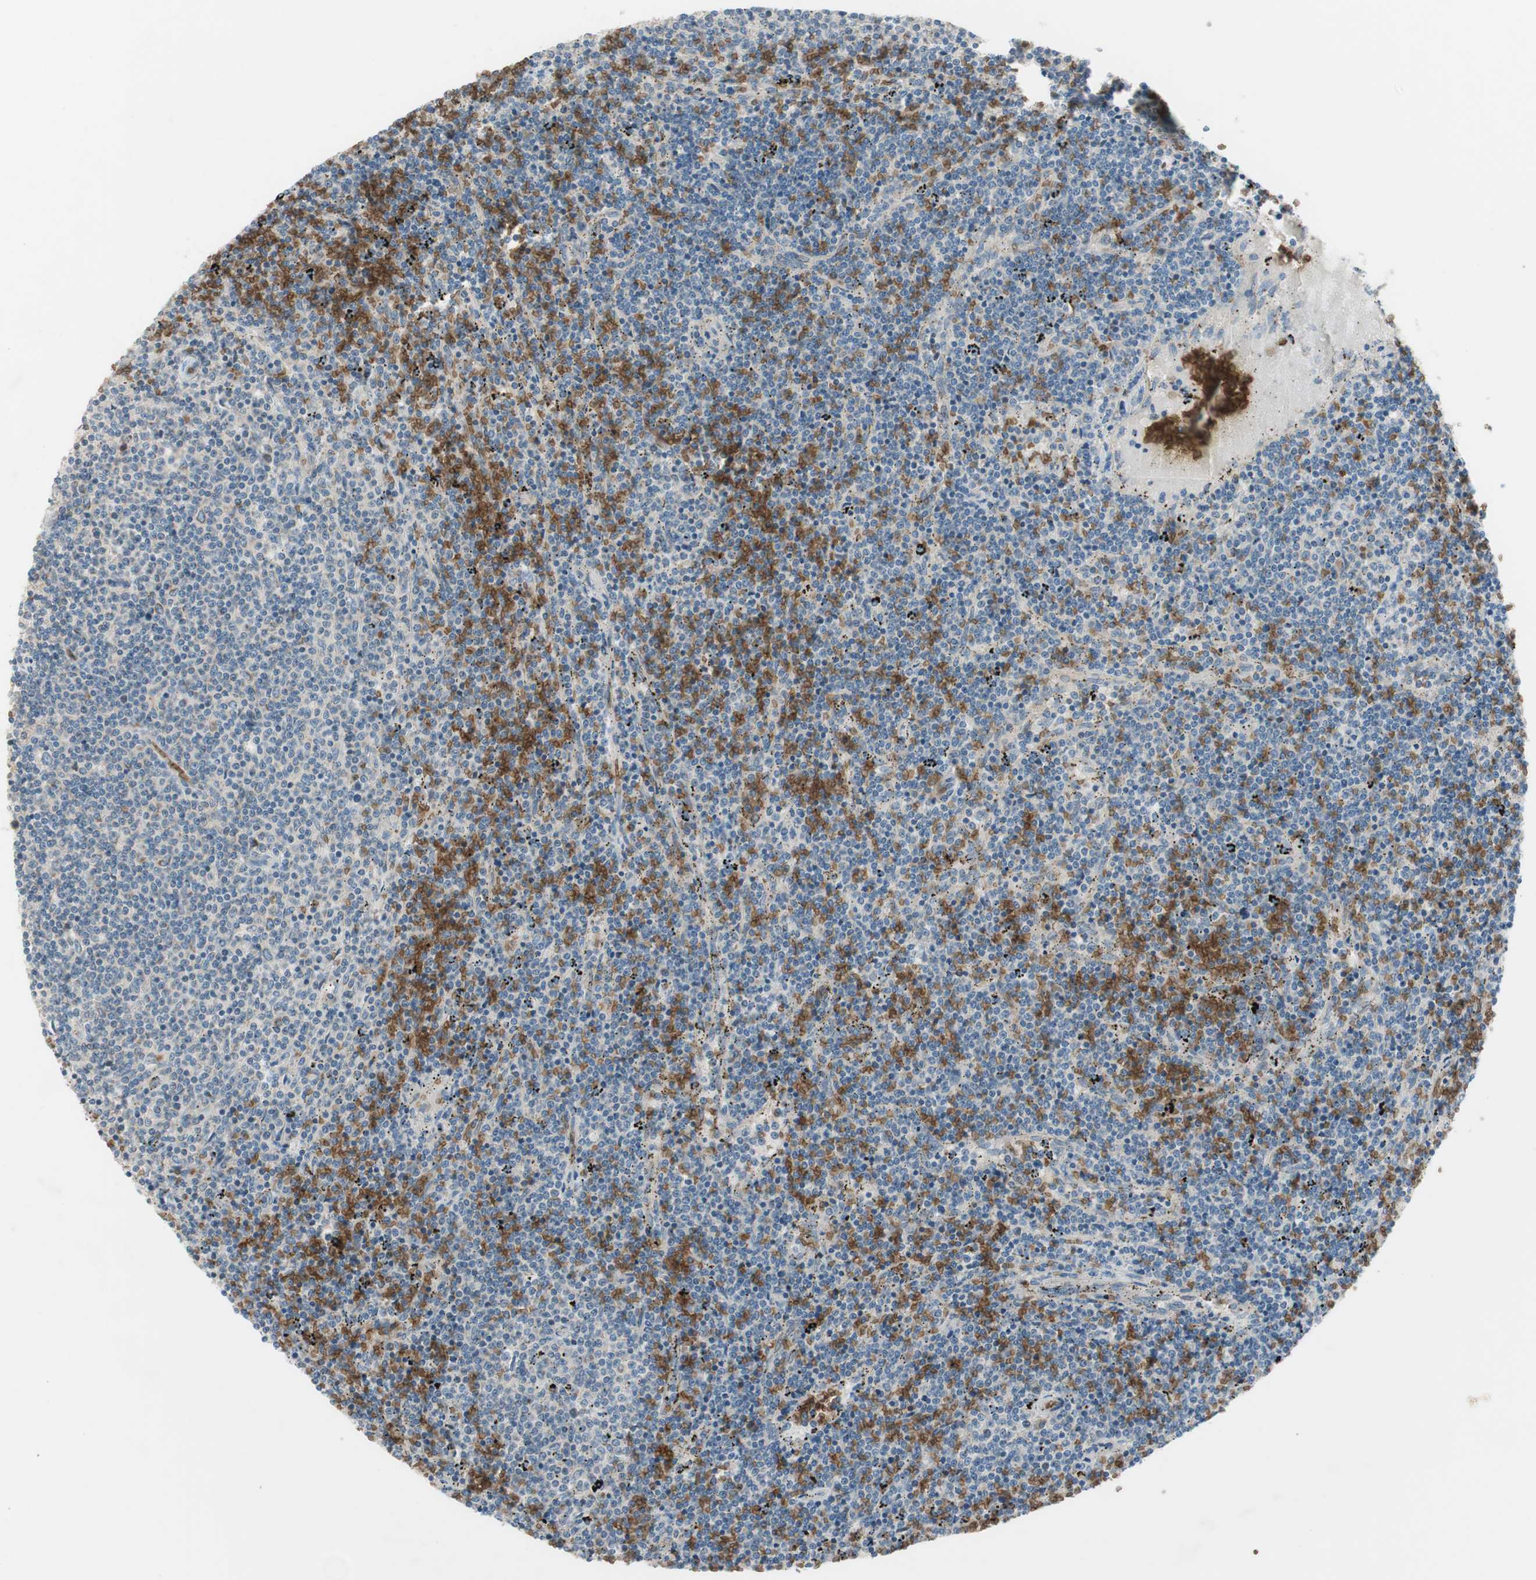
{"staining": {"intensity": "negative", "quantity": "none", "location": "none"}, "tissue": "lymphoma", "cell_type": "Tumor cells", "image_type": "cancer", "snomed": [{"axis": "morphology", "description": "Malignant lymphoma, non-Hodgkin's type, Low grade"}, {"axis": "topography", "description": "Spleen"}], "caption": "Human lymphoma stained for a protein using immunohistochemistry demonstrates no staining in tumor cells.", "gene": "GYPC", "patient": {"sex": "female", "age": 50}}